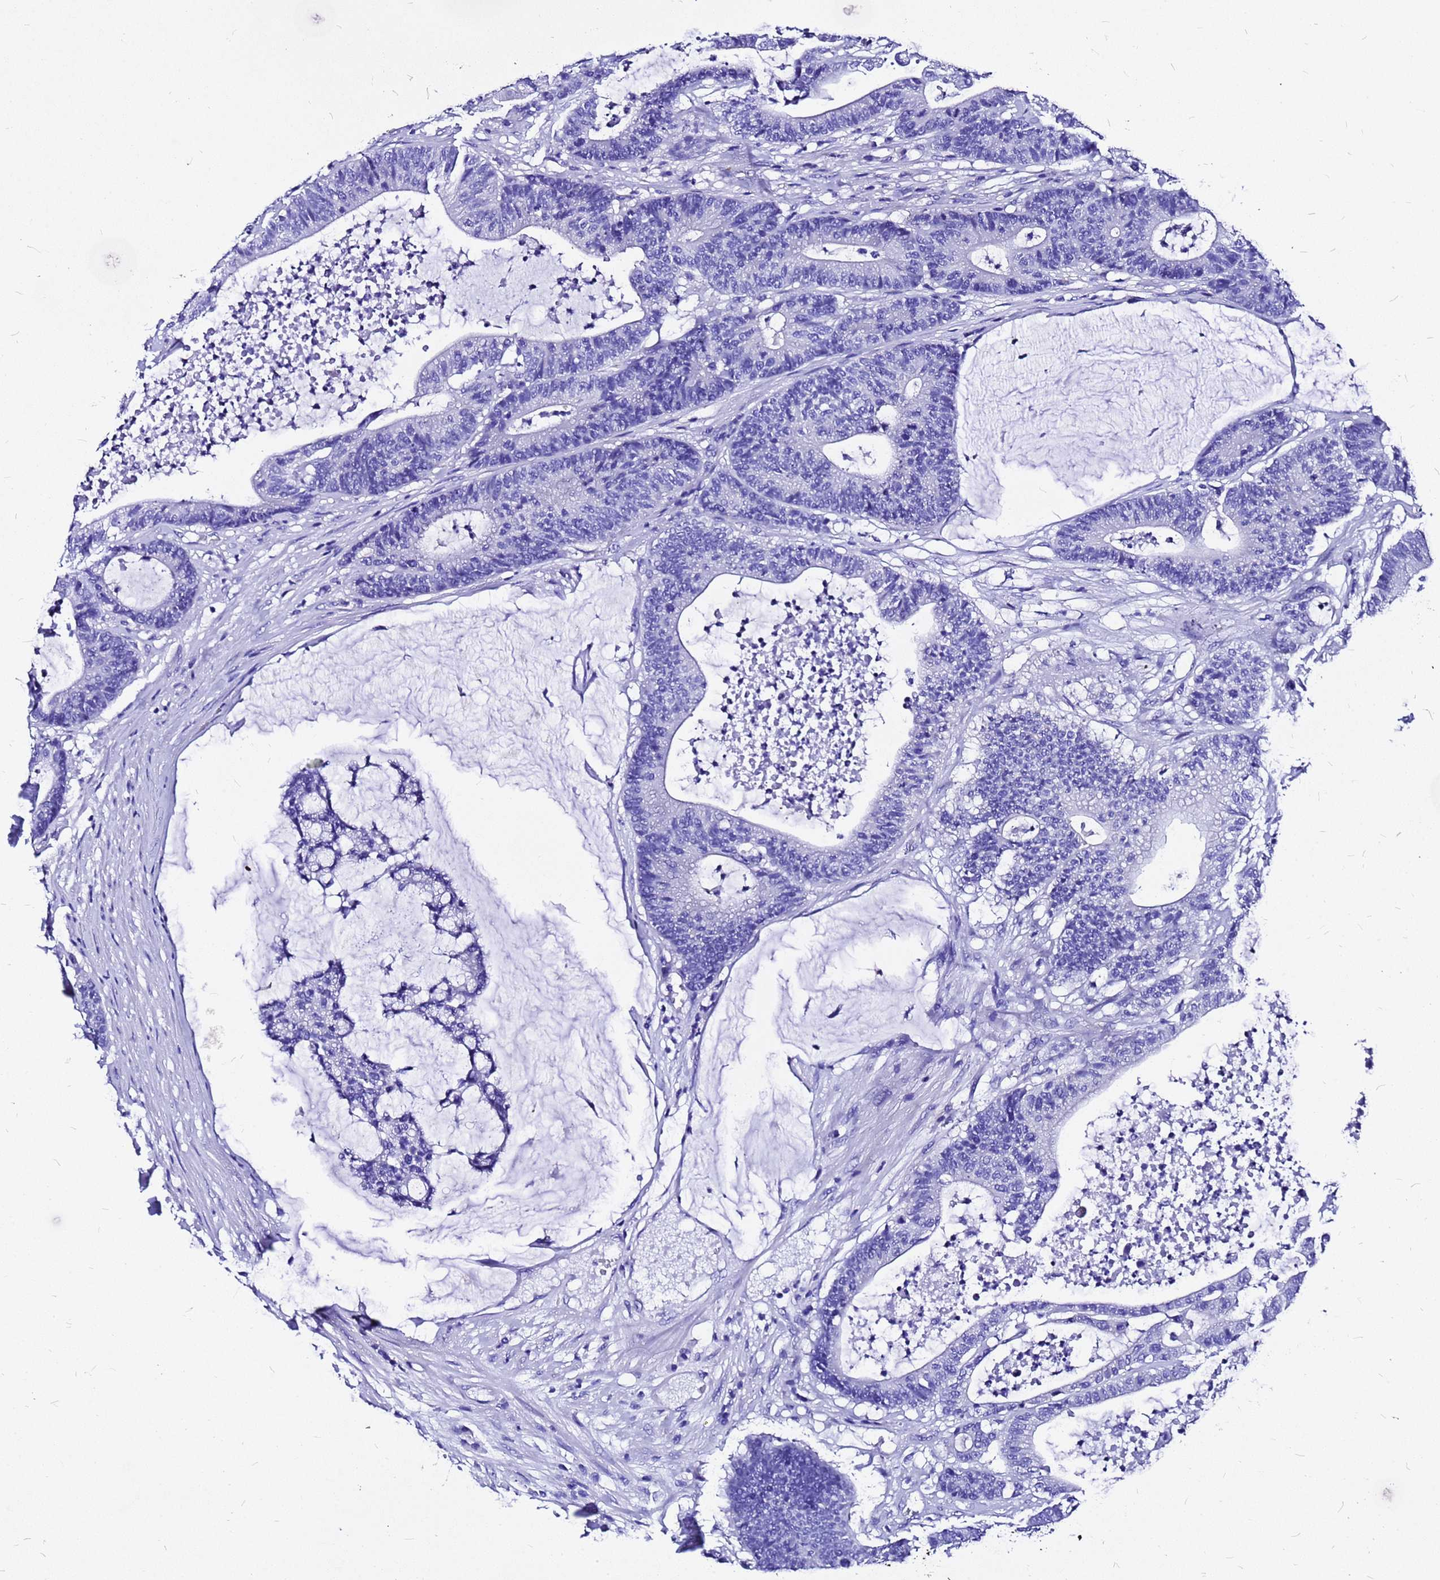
{"staining": {"intensity": "negative", "quantity": "none", "location": "none"}, "tissue": "colorectal cancer", "cell_type": "Tumor cells", "image_type": "cancer", "snomed": [{"axis": "morphology", "description": "Adenocarcinoma, NOS"}, {"axis": "topography", "description": "Colon"}], "caption": "Colorectal cancer was stained to show a protein in brown. There is no significant staining in tumor cells. The staining is performed using DAB brown chromogen with nuclei counter-stained in using hematoxylin.", "gene": "HERC4", "patient": {"sex": "female", "age": 84}}